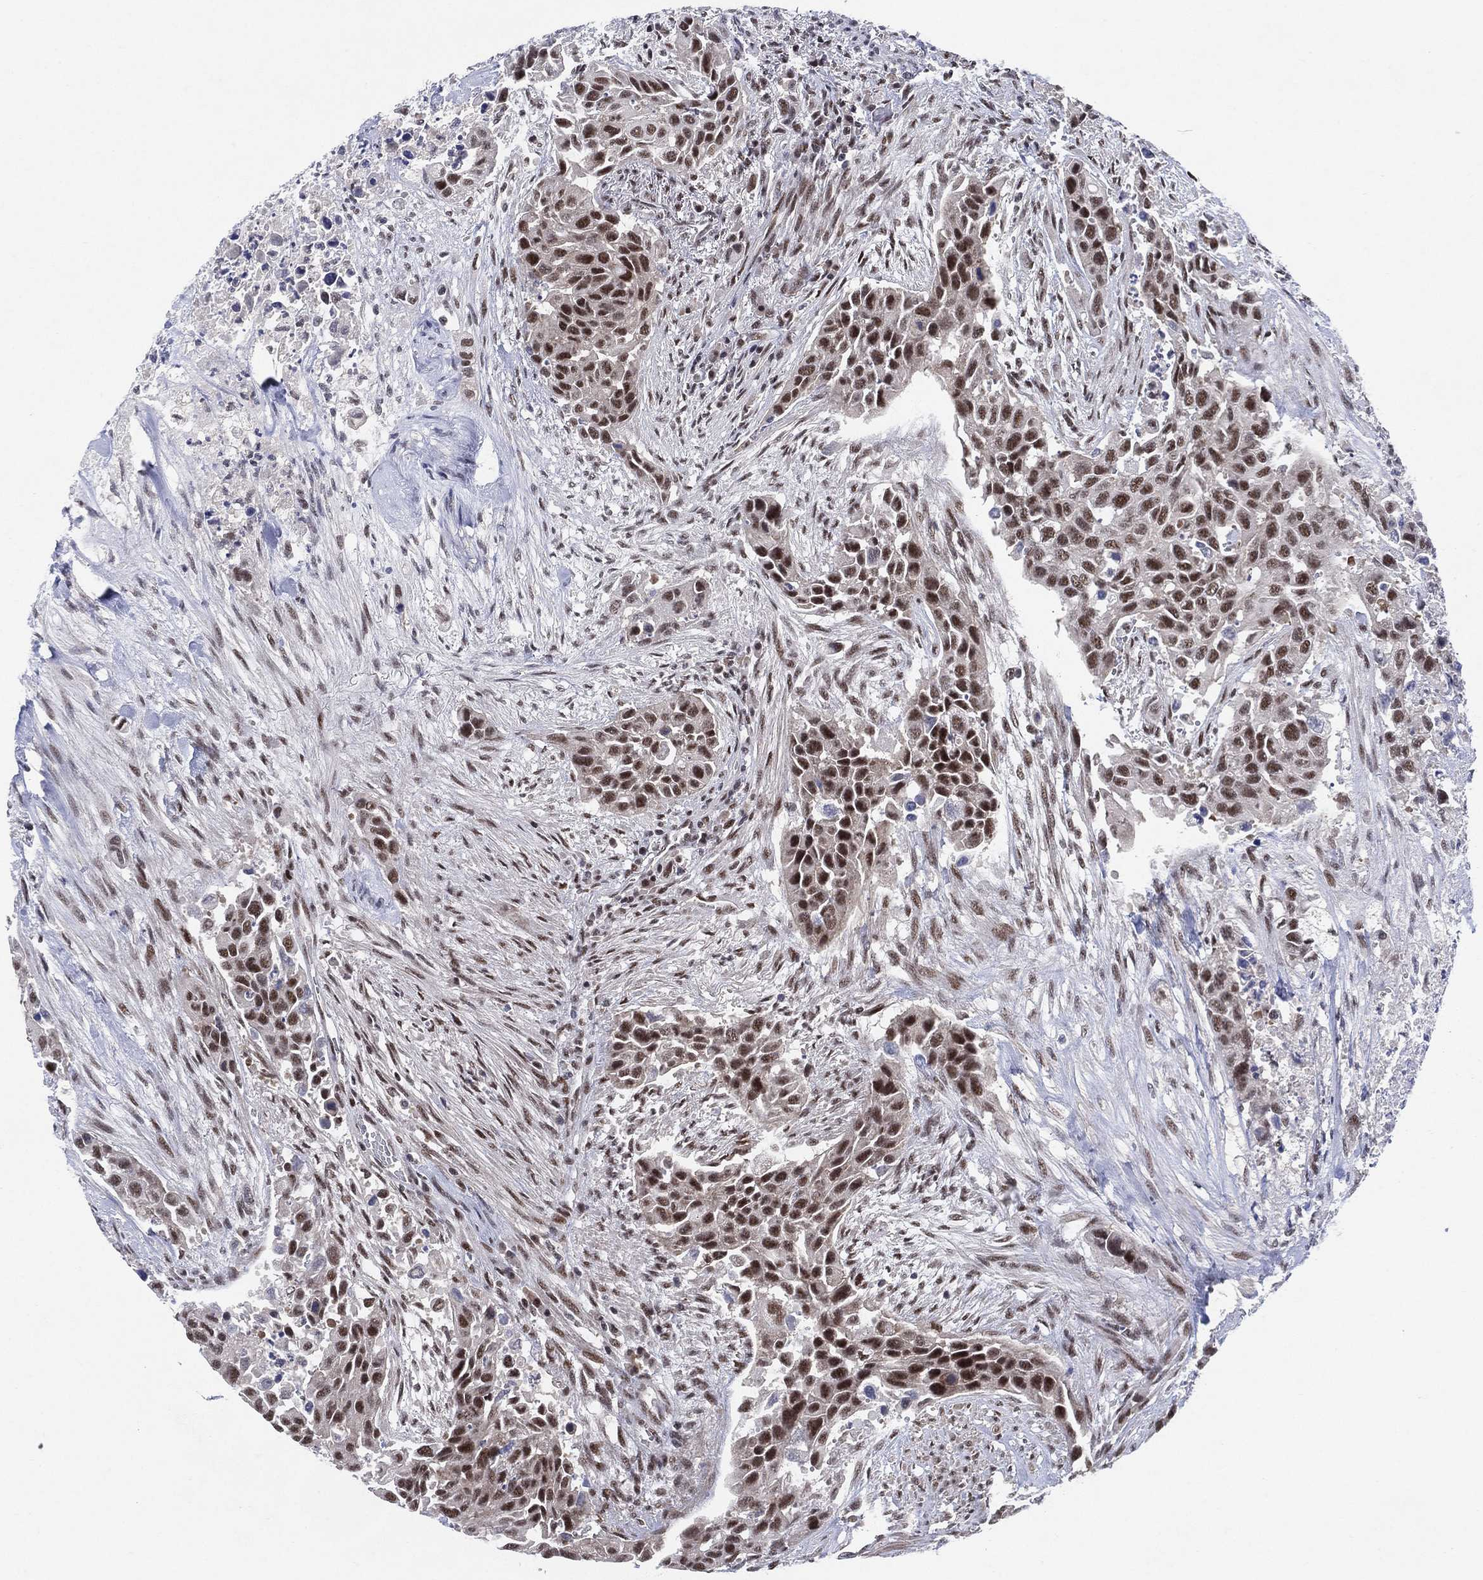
{"staining": {"intensity": "strong", "quantity": "25%-75%", "location": "nuclear"}, "tissue": "urothelial cancer", "cell_type": "Tumor cells", "image_type": "cancer", "snomed": [{"axis": "morphology", "description": "Urothelial carcinoma, High grade"}, {"axis": "topography", "description": "Urinary bladder"}], "caption": "DAB immunohistochemical staining of urothelial cancer displays strong nuclear protein positivity in approximately 25%-75% of tumor cells.", "gene": "DGCR8", "patient": {"sex": "female", "age": 73}}